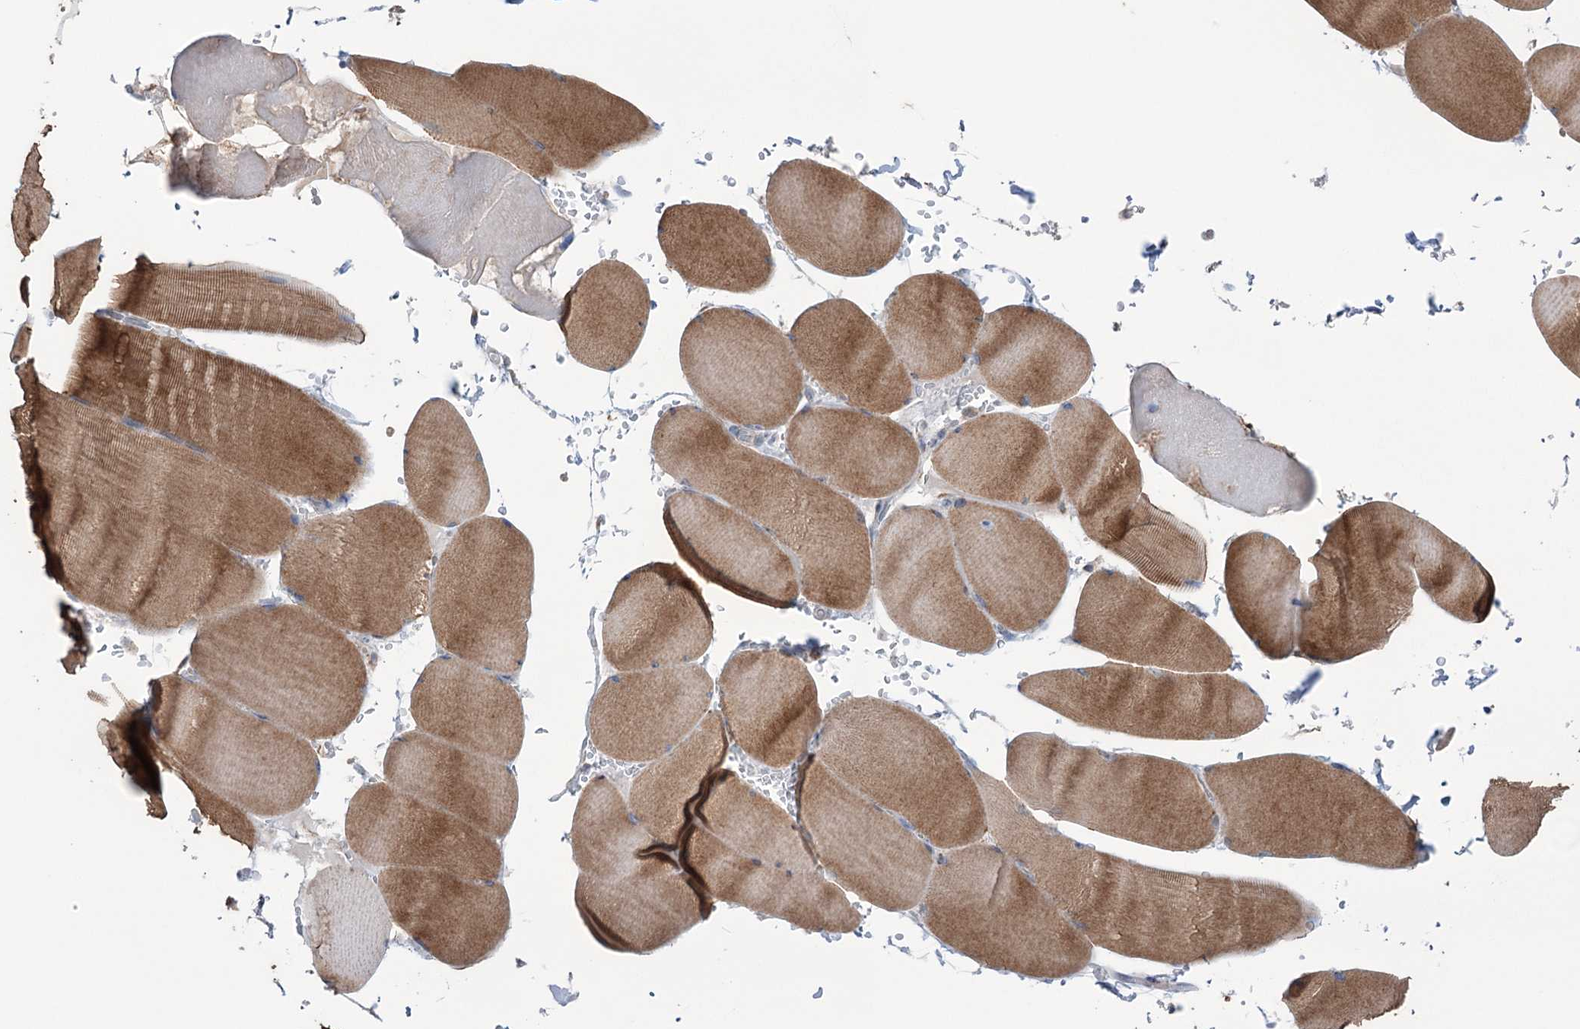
{"staining": {"intensity": "strong", "quantity": "25%-75%", "location": "cytoplasmic/membranous"}, "tissue": "skeletal muscle", "cell_type": "Myocytes", "image_type": "normal", "snomed": [{"axis": "morphology", "description": "Normal tissue, NOS"}, {"axis": "topography", "description": "Skeletal muscle"}, {"axis": "topography", "description": "Head-Neck"}], "caption": "A histopathology image of human skeletal muscle stained for a protein exhibits strong cytoplasmic/membranous brown staining in myocytes. Nuclei are stained in blue.", "gene": "TRIM71", "patient": {"sex": "male", "age": 66}}